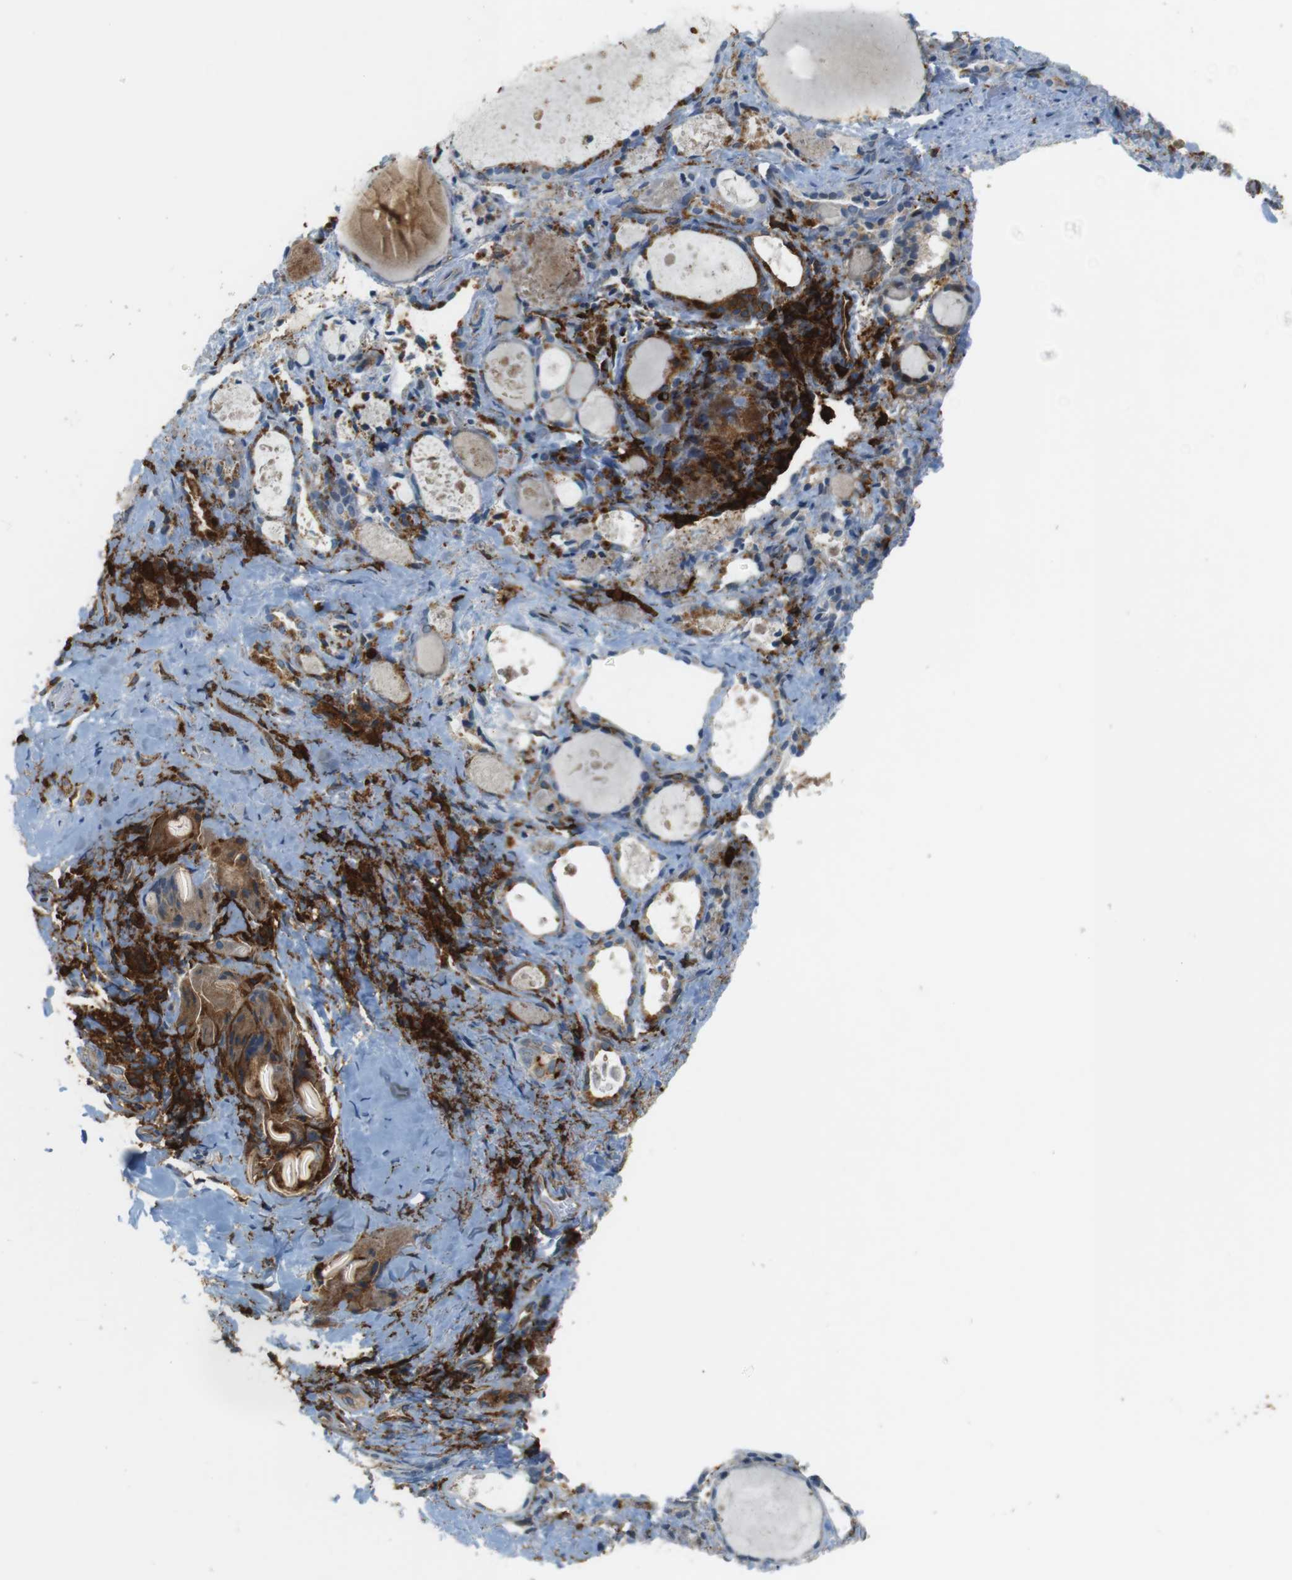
{"staining": {"intensity": "moderate", "quantity": "25%-75%", "location": "cytoplasmic/membranous"}, "tissue": "thyroid gland", "cell_type": "Glandular cells", "image_type": "normal", "snomed": [{"axis": "morphology", "description": "Normal tissue, NOS"}, {"axis": "topography", "description": "Thyroid gland"}], "caption": "Brown immunohistochemical staining in unremarkable human thyroid gland displays moderate cytoplasmic/membranous staining in approximately 25%-75% of glandular cells.", "gene": "HLA", "patient": {"sex": "female", "age": 75}}